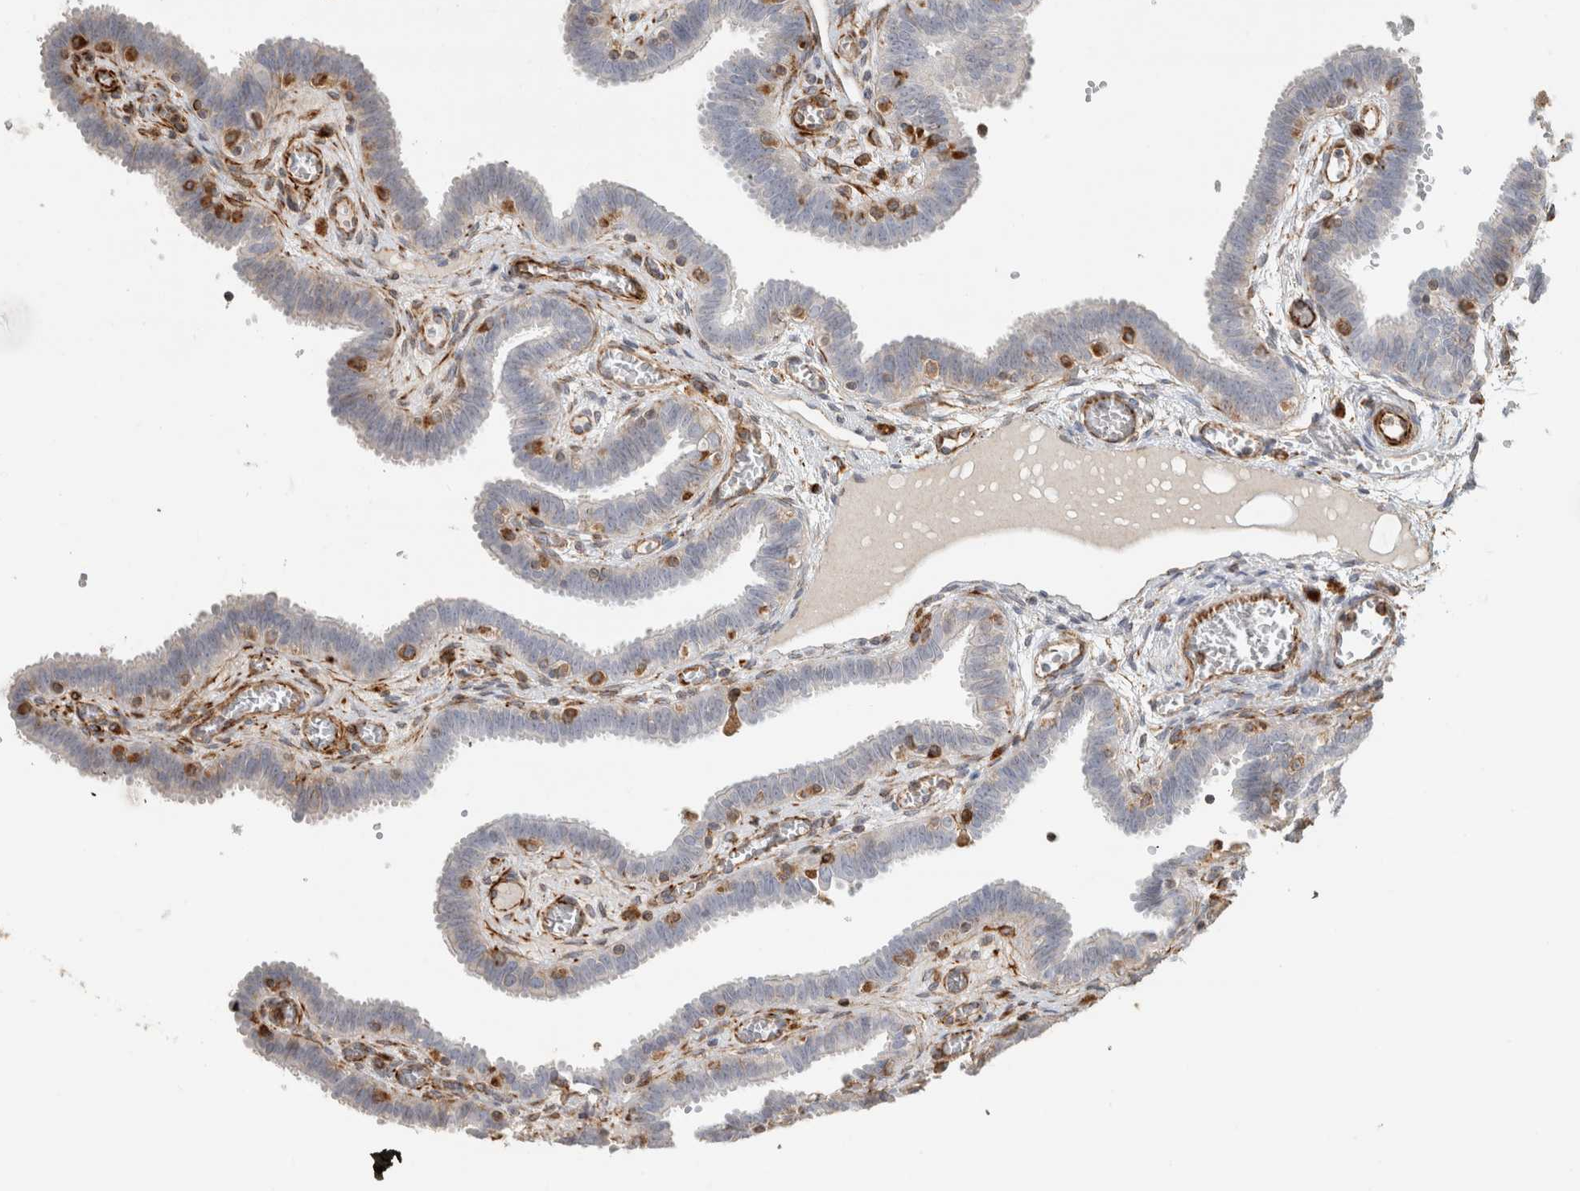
{"staining": {"intensity": "moderate", "quantity": "<25%", "location": "cytoplasmic/membranous"}, "tissue": "fallopian tube", "cell_type": "Glandular cells", "image_type": "normal", "snomed": [{"axis": "morphology", "description": "Normal tissue, NOS"}, {"axis": "topography", "description": "Fallopian tube"}, {"axis": "topography", "description": "Placenta"}], "caption": "Fallopian tube stained for a protein (brown) demonstrates moderate cytoplasmic/membranous positive staining in about <25% of glandular cells.", "gene": "LY86", "patient": {"sex": "female", "age": 32}}